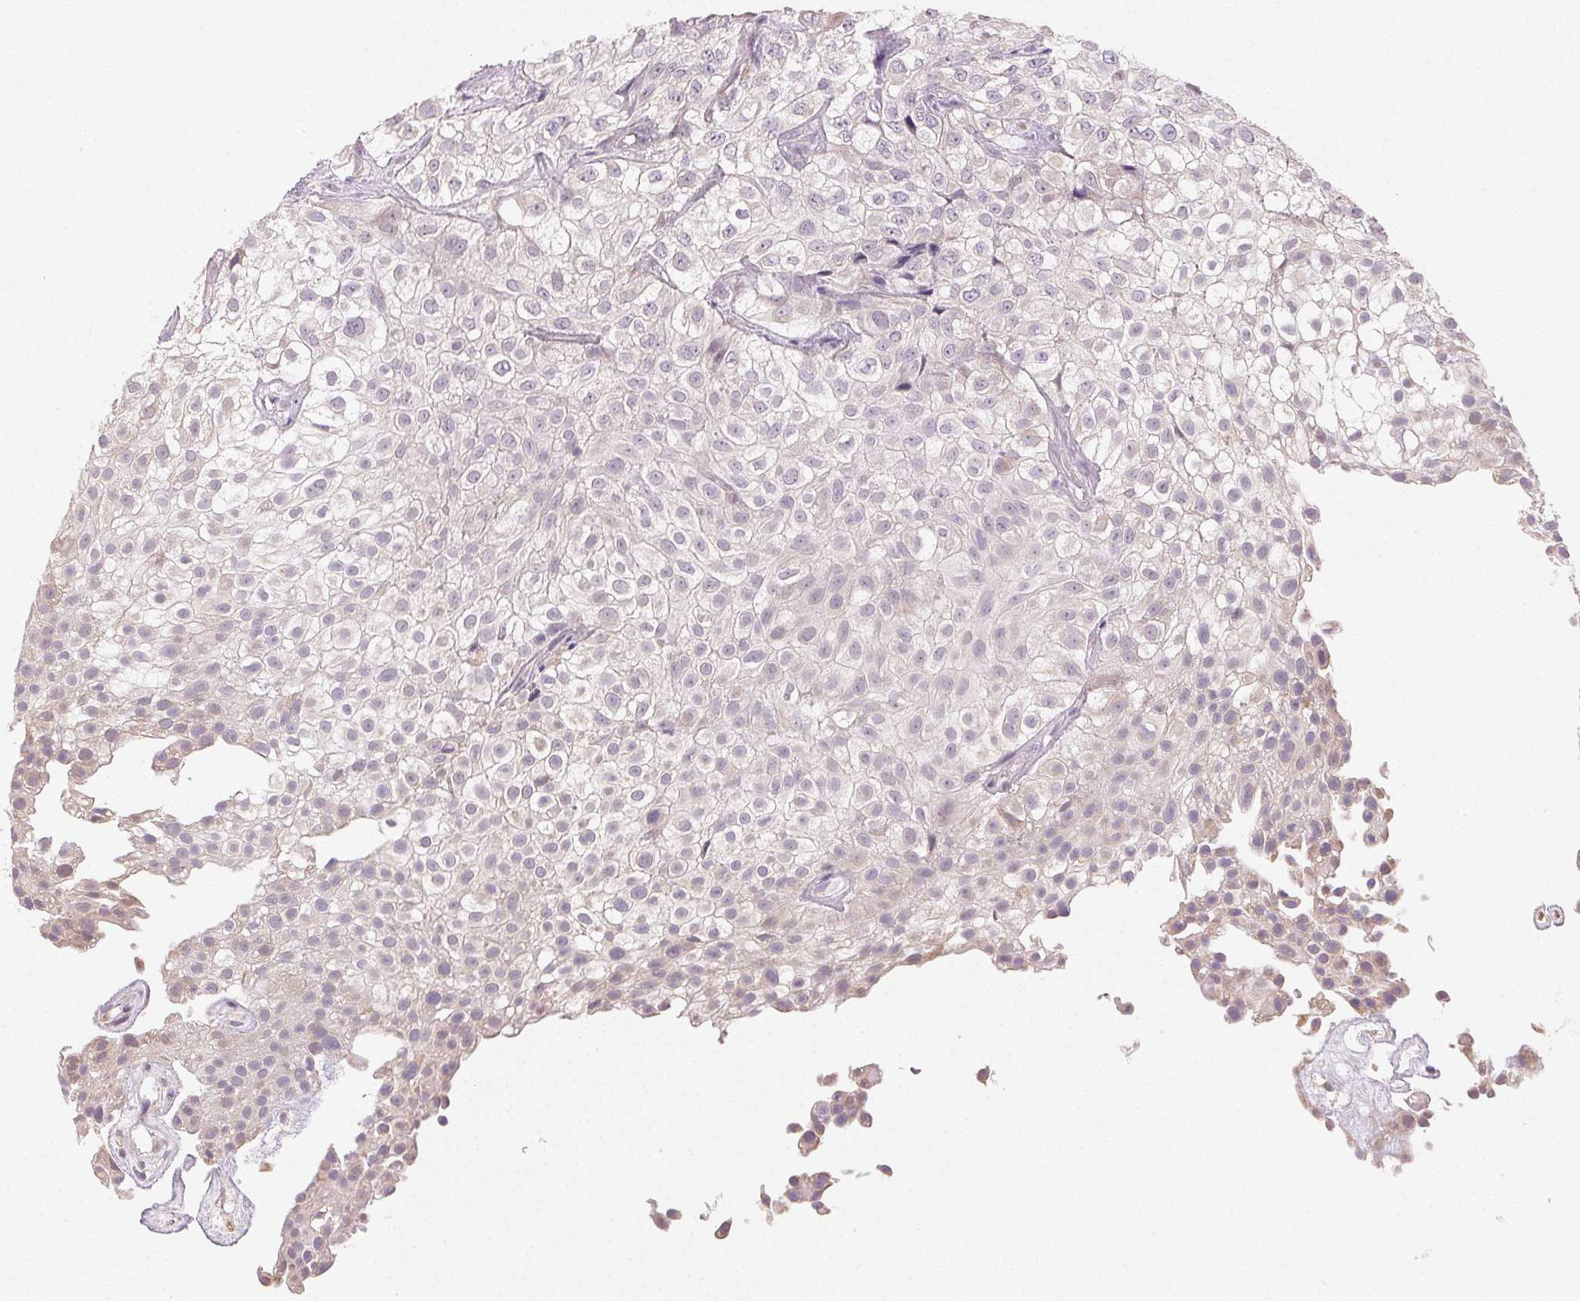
{"staining": {"intensity": "negative", "quantity": "none", "location": "none"}, "tissue": "urothelial cancer", "cell_type": "Tumor cells", "image_type": "cancer", "snomed": [{"axis": "morphology", "description": "Urothelial carcinoma, High grade"}, {"axis": "topography", "description": "Urinary bladder"}], "caption": "High power microscopy image of an immunohistochemistry micrograph of urothelial carcinoma (high-grade), revealing no significant staining in tumor cells.", "gene": "MYBL1", "patient": {"sex": "male", "age": 56}}